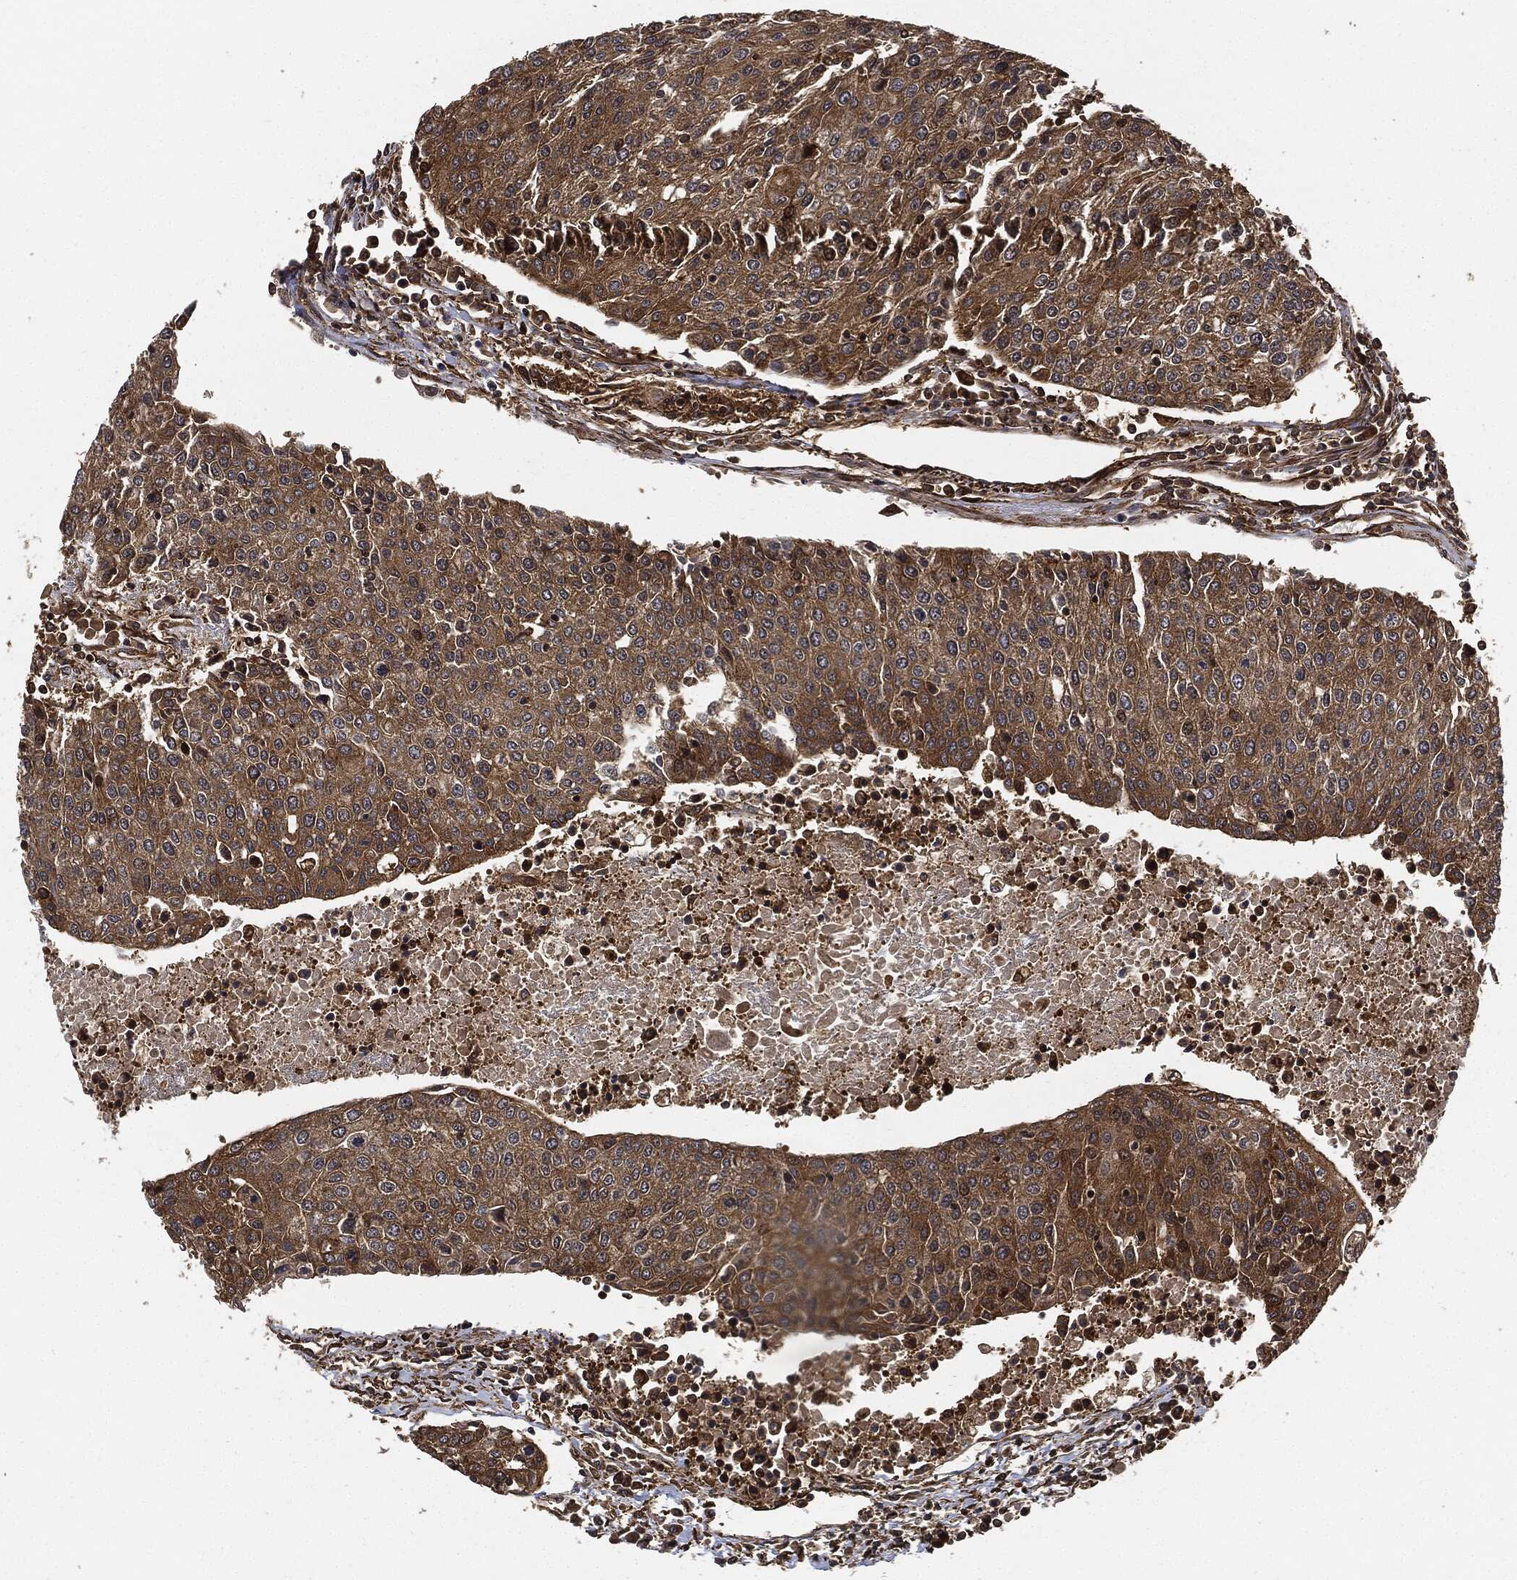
{"staining": {"intensity": "strong", "quantity": ">75%", "location": "cytoplasmic/membranous"}, "tissue": "urothelial cancer", "cell_type": "Tumor cells", "image_type": "cancer", "snomed": [{"axis": "morphology", "description": "Urothelial carcinoma, High grade"}, {"axis": "topography", "description": "Urinary bladder"}], "caption": "A brown stain highlights strong cytoplasmic/membranous staining of a protein in human urothelial cancer tumor cells. (Stains: DAB in brown, nuclei in blue, Microscopy: brightfield microscopy at high magnification).", "gene": "CEP290", "patient": {"sex": "female", "age": 85}}